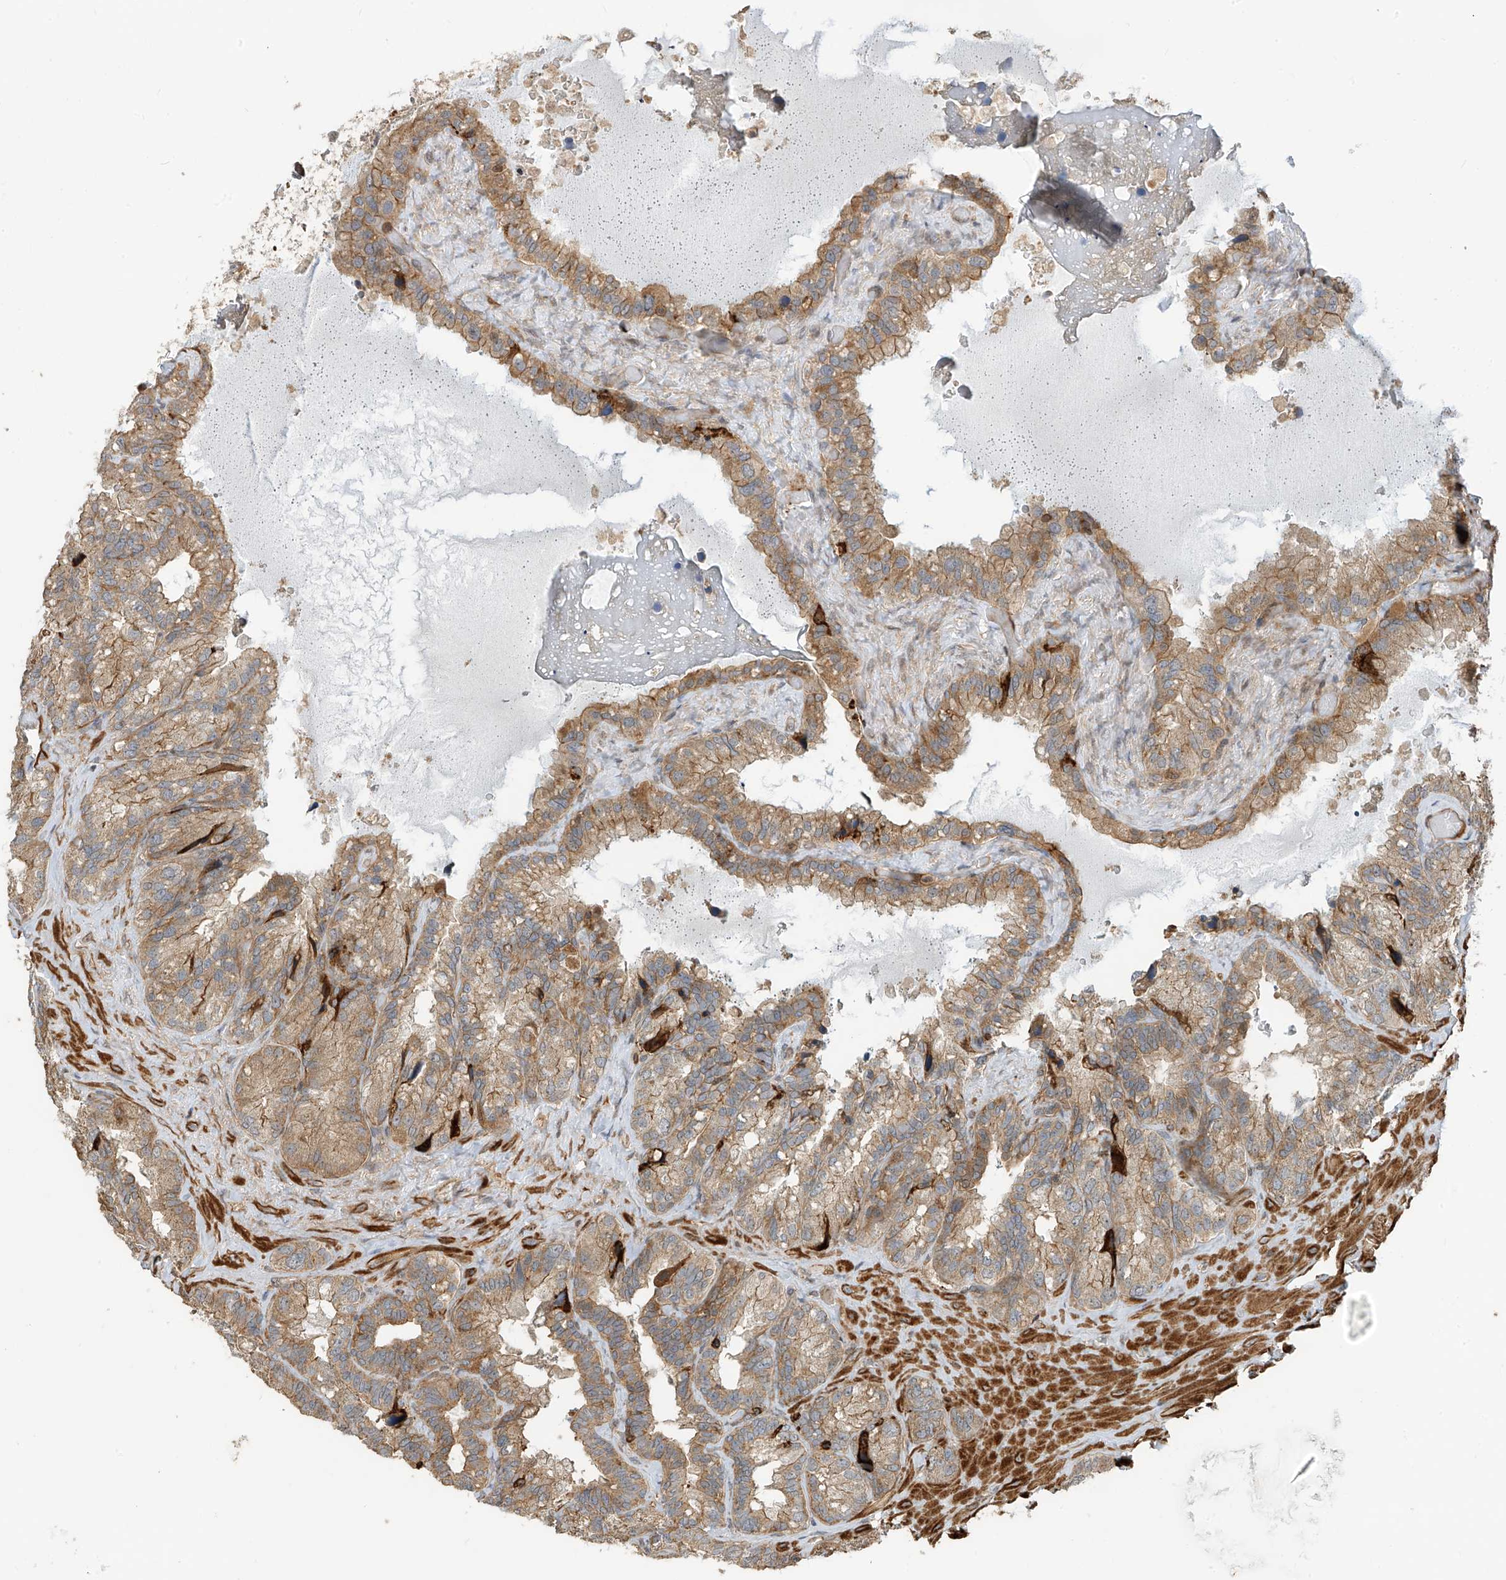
{"staining": {"intensity": "moderate", "quantity": "25%-75%", "location": "cytoplasmic/membranous"}, "tissue": "seminal vesicle", "cell_type": "Glandular cells", "image_type": "normal", "snomed": [{"axis": "morphology", "description": "Normal tissue, NOS"}, {"axis": "topography", "description": "Prostate"}, {"axis": "topography", "description": "Seminal veicle"}], "caption": "Protein expression analysis of benign seminal vesicle displays moderate cytoplasmic/membranous expression in approximately 25%-75% of glandular cells. (DAB = brown stain, brightfield microscopy at high magnification).", "gene": "ATAD2B", "patient": {"sex": "male", "age": 68}}